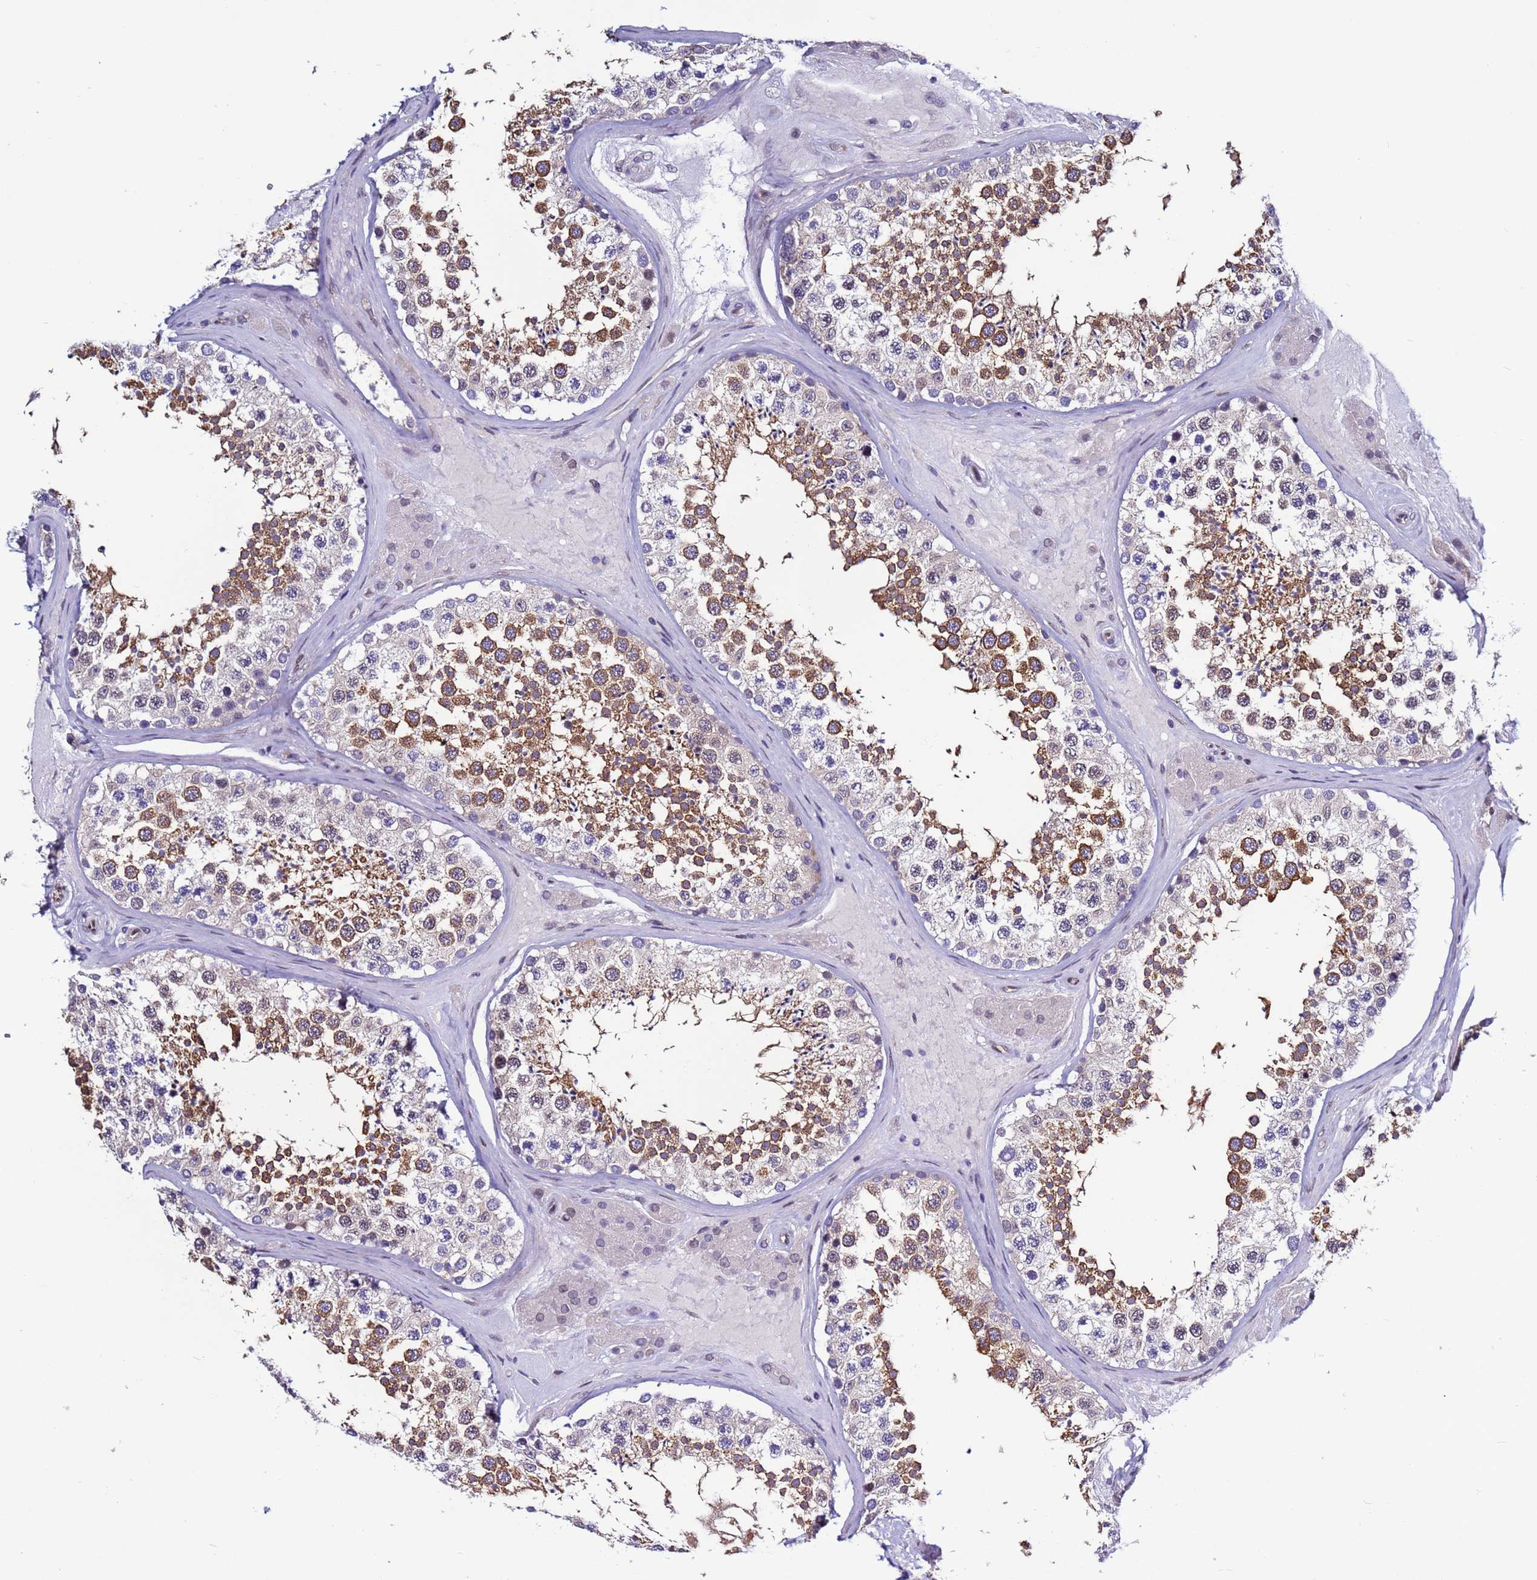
{"staining": {"intensity": "moderate", "quantity": "25%-75%", "location": "cytoplasmic/membranous"}, "tissue": "testis", "cell_type": "Cells in seminiferous ducts", "image_type": "normal", "snomed": [{"axis": "morphology", "description": "Normal tissue, NOS"}, {"axis": "topography", "description": "Testis"}], "caption": "Immunohistochemistry (IHC) staining of benign testis, which reveals medium levels of moderate cytoplasmic/membranous positivity in about 25%-75% of cells in seminiferous ducts indicating moderate cytoplasmic/membranous protein positivity. The staining was performed using DAB (3,3'-diaminobenzidine) (brown) for protein detection and nuclei were counterstained in hematoxylin (blue).", "gene": "TRIM37", "patient": {"sex": "male", "age": 46}}